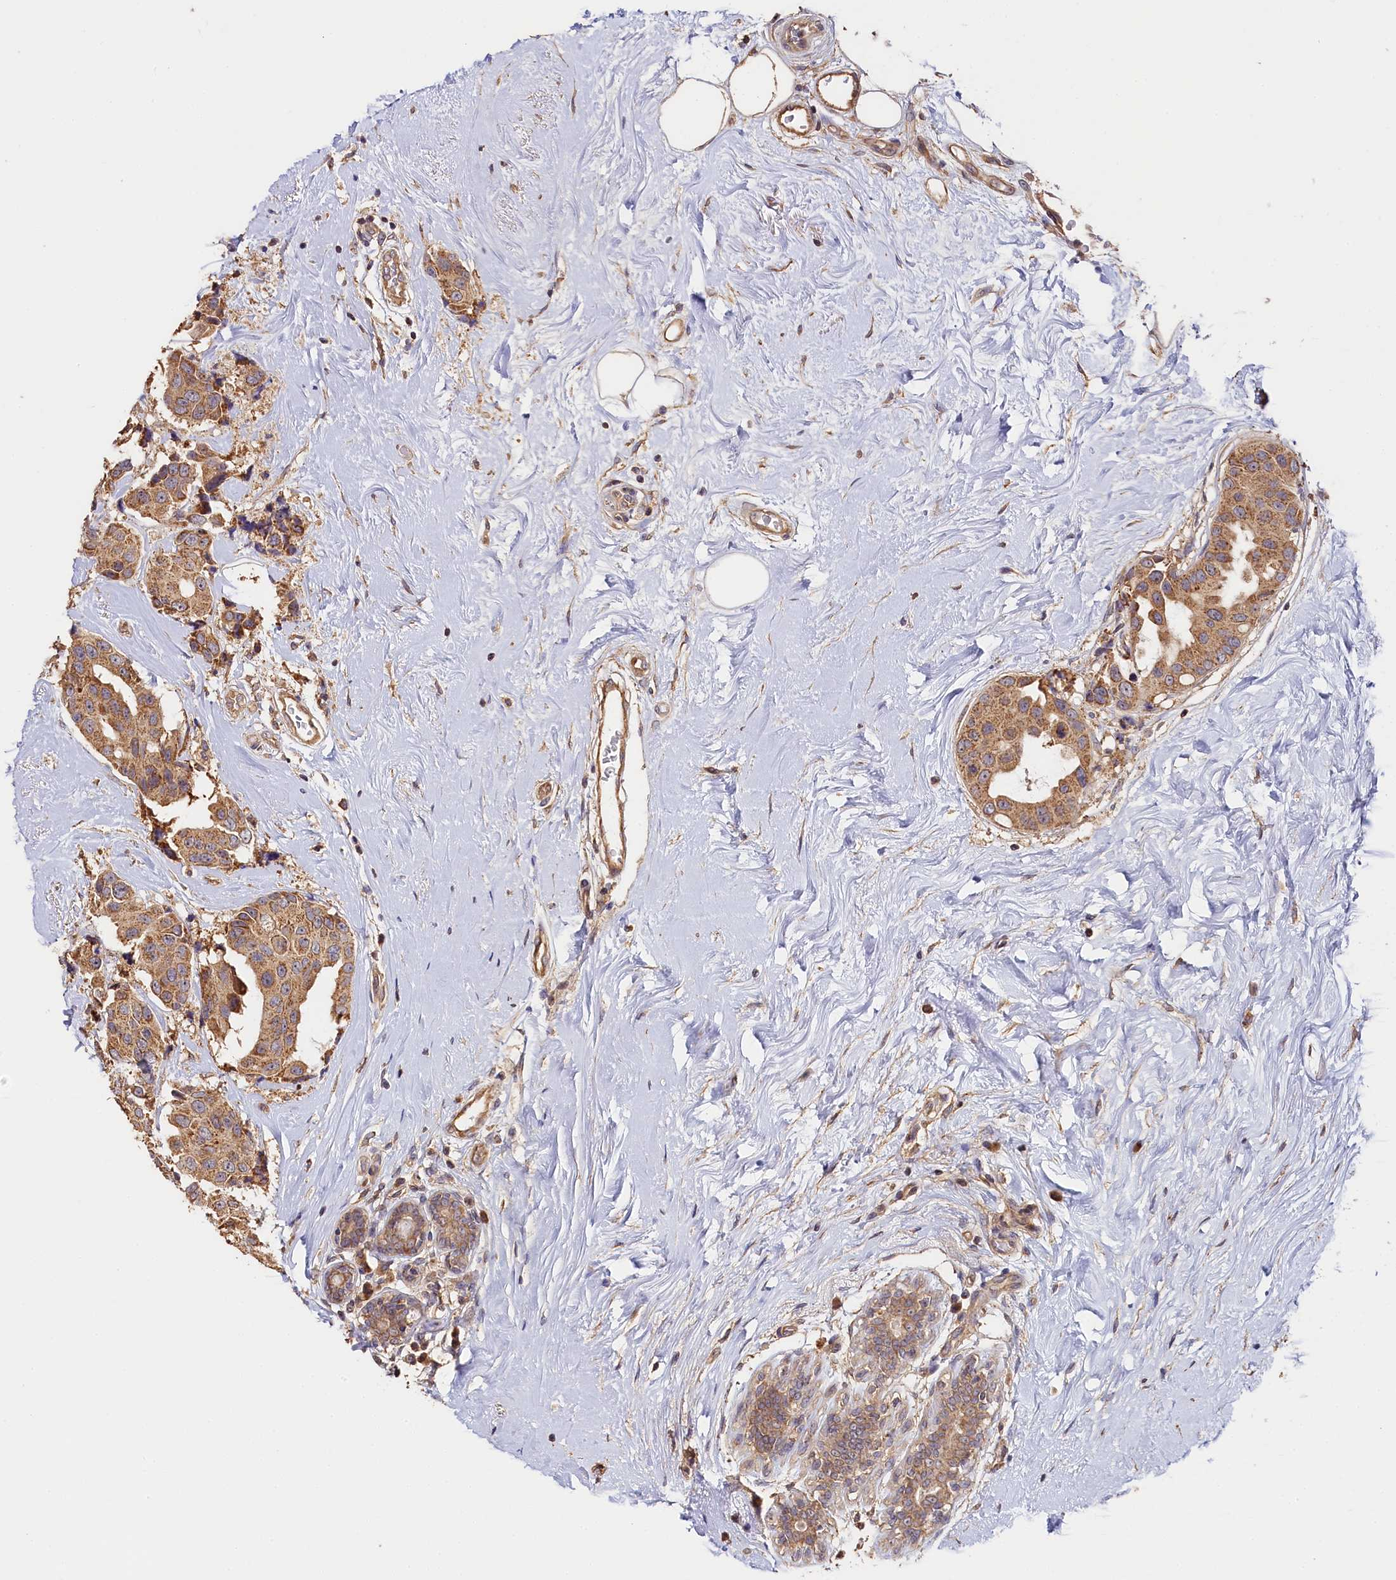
{"staining": {"intensity": "weak", "quantity": ">75%", "location": "cytoplasmic/membranous"}, "tissue": "breast cancer", "cell_type": "Tumor cells", "image_type": "cancer", "snomed": [{"axis": "morphology", "description": "Normal tissue, NOS"}, {"axis": "morphology", "description": "Duct carcinoma"}, {"axis": "topography", "description": "Breast"}], "caption": "Human breast cancer (invasive ductal carcinoma) stained with a protein marker displays weak staining in tumor cells.", "gene": "KATNB1", "patient": {"sex": "female", "age": 39}}